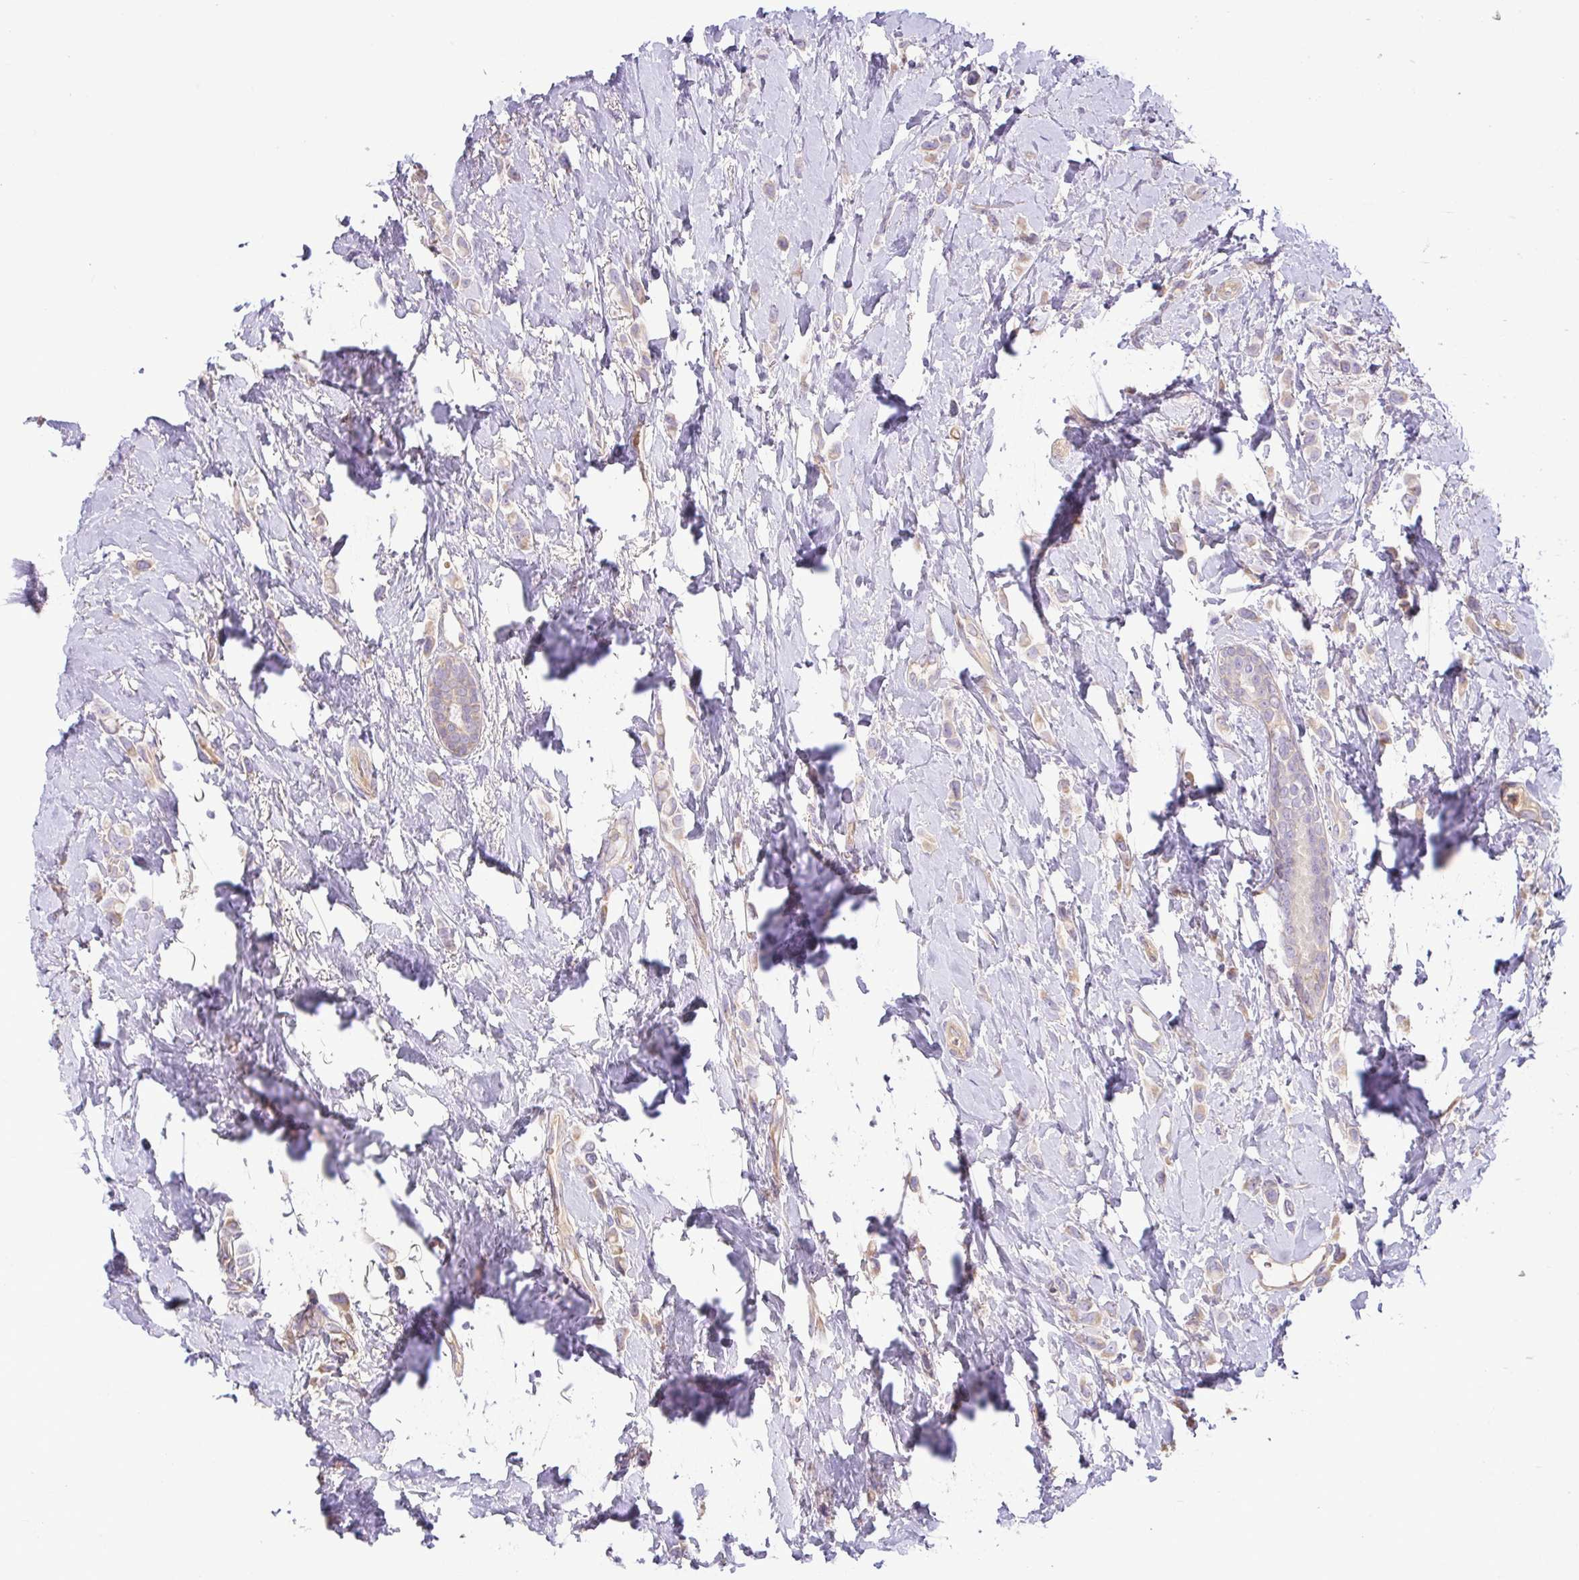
{"staining": {"intensity": "weak", "quantity": "25%-75%", "location": "cytoplasmic/membranous"}, "tissue": "breast cancer", "cell_type": "Tumor cells", "image_type": "cancer", "snomed": [{"axis": "morphology", "description": "Lobular carcinoma"}, {"axis": "topography", "description": "Breast"}], "caption": "This micrograph shows immunohistochemistry (IHC) staining of human lobular carcinoma (breast), with low weak cytoplasmic/membranous staining in about 25%-75% of tumor cells.", "gene": "MYL10", "patient": {"sex": "female", "age": 66}}